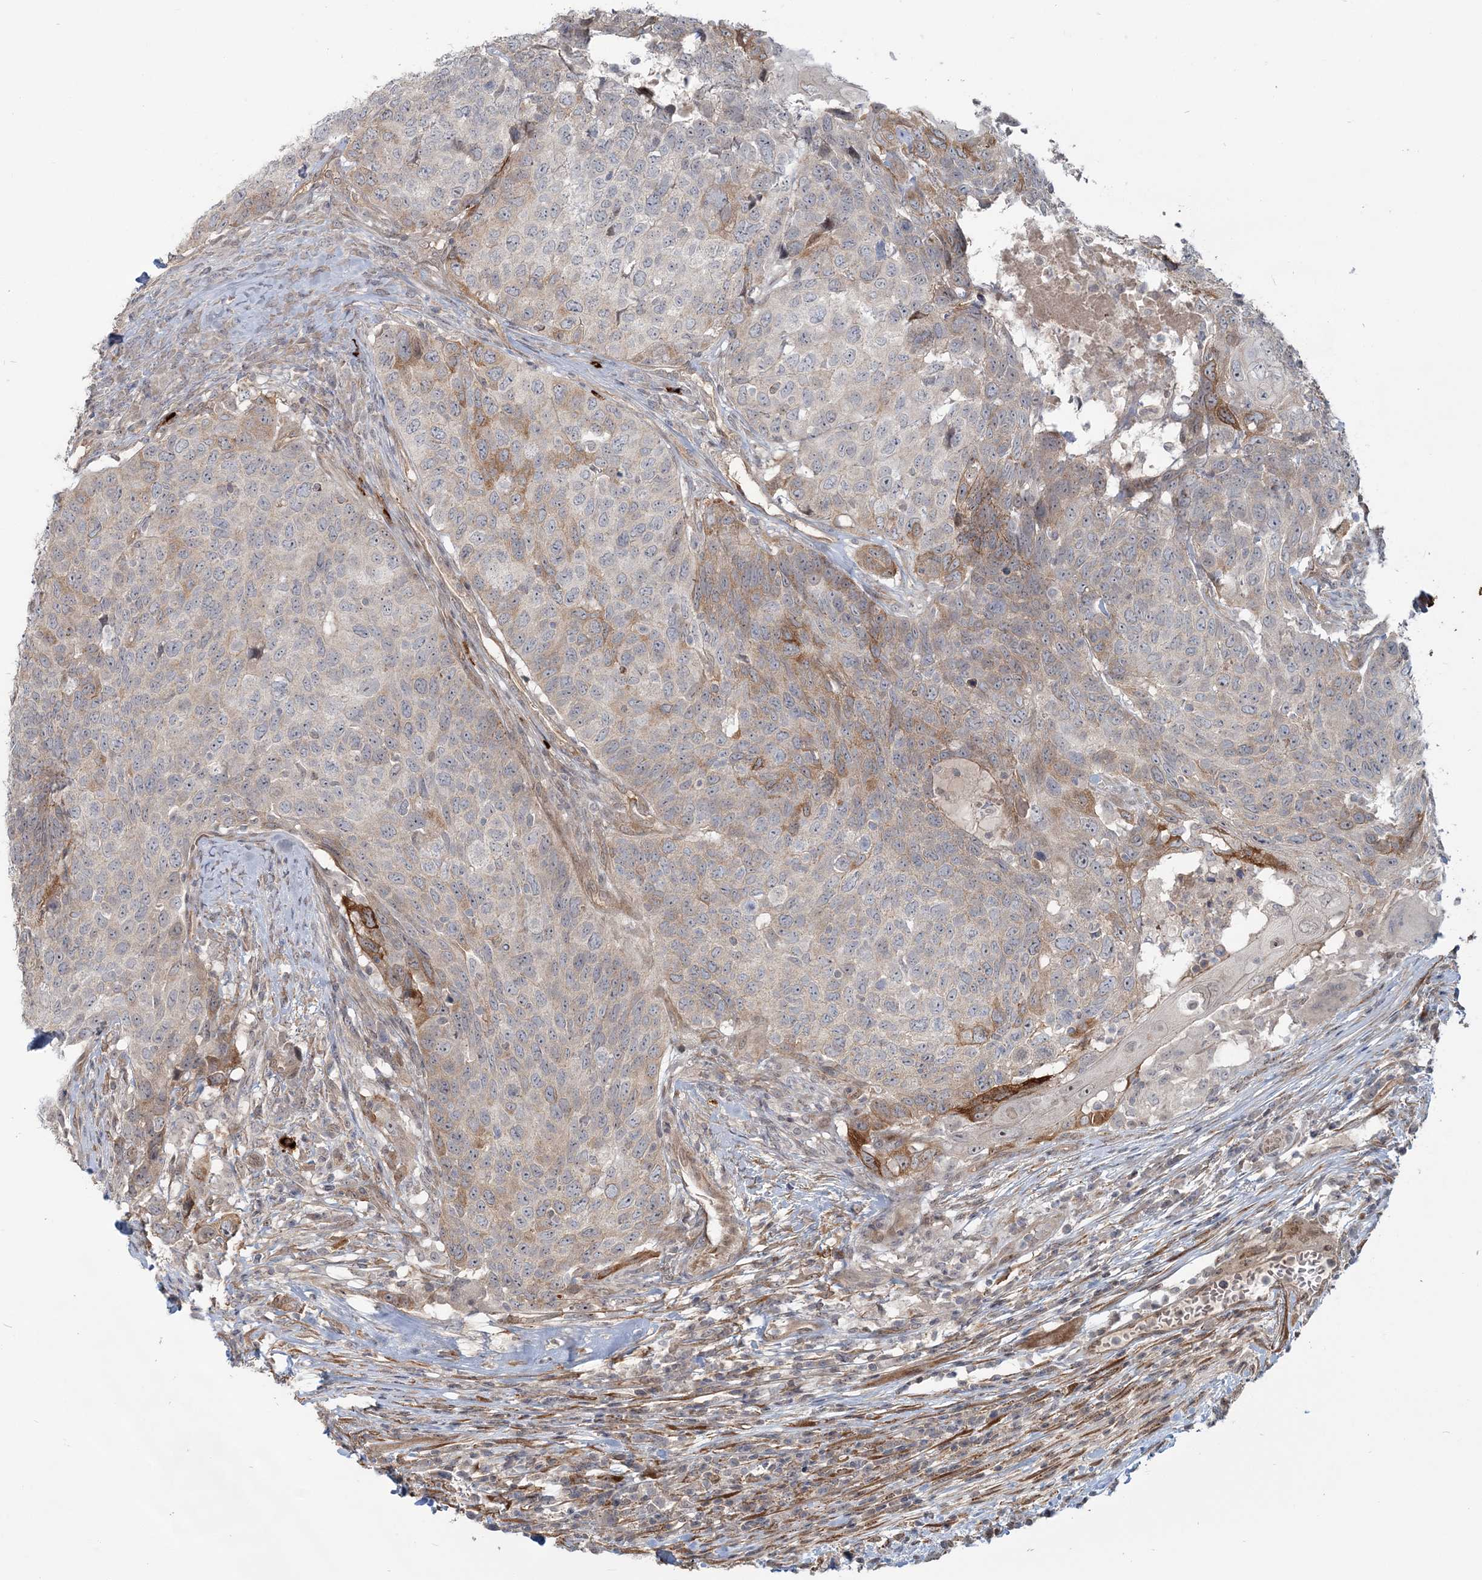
{"staining": {"intensity": "moderate", "quantity": "<25%", "location": "cytoplasmic/membranous"}, "tissue": "head and neck cancer", "cell_type": "Tumor cells", "image_type": "cancer", "snomed": [{"axis": "morphology", "description": "Squamous cell carcinoma, NOS"}, {"axis": "topography", "description": "Head-Neck"}], "caption": "Protein staining displays moderate cytoplasmic/membranous positivity in approximately <25% of tumor cells in head and neck cancer. The staining was performed using DAB to visualize the protein expression in brown, while the nuclei were stained in blue with hematoxylin (Magnification: 20x).", "gene": "SH3PXD2A", "patient": {"sex": "male", "age": 66}}